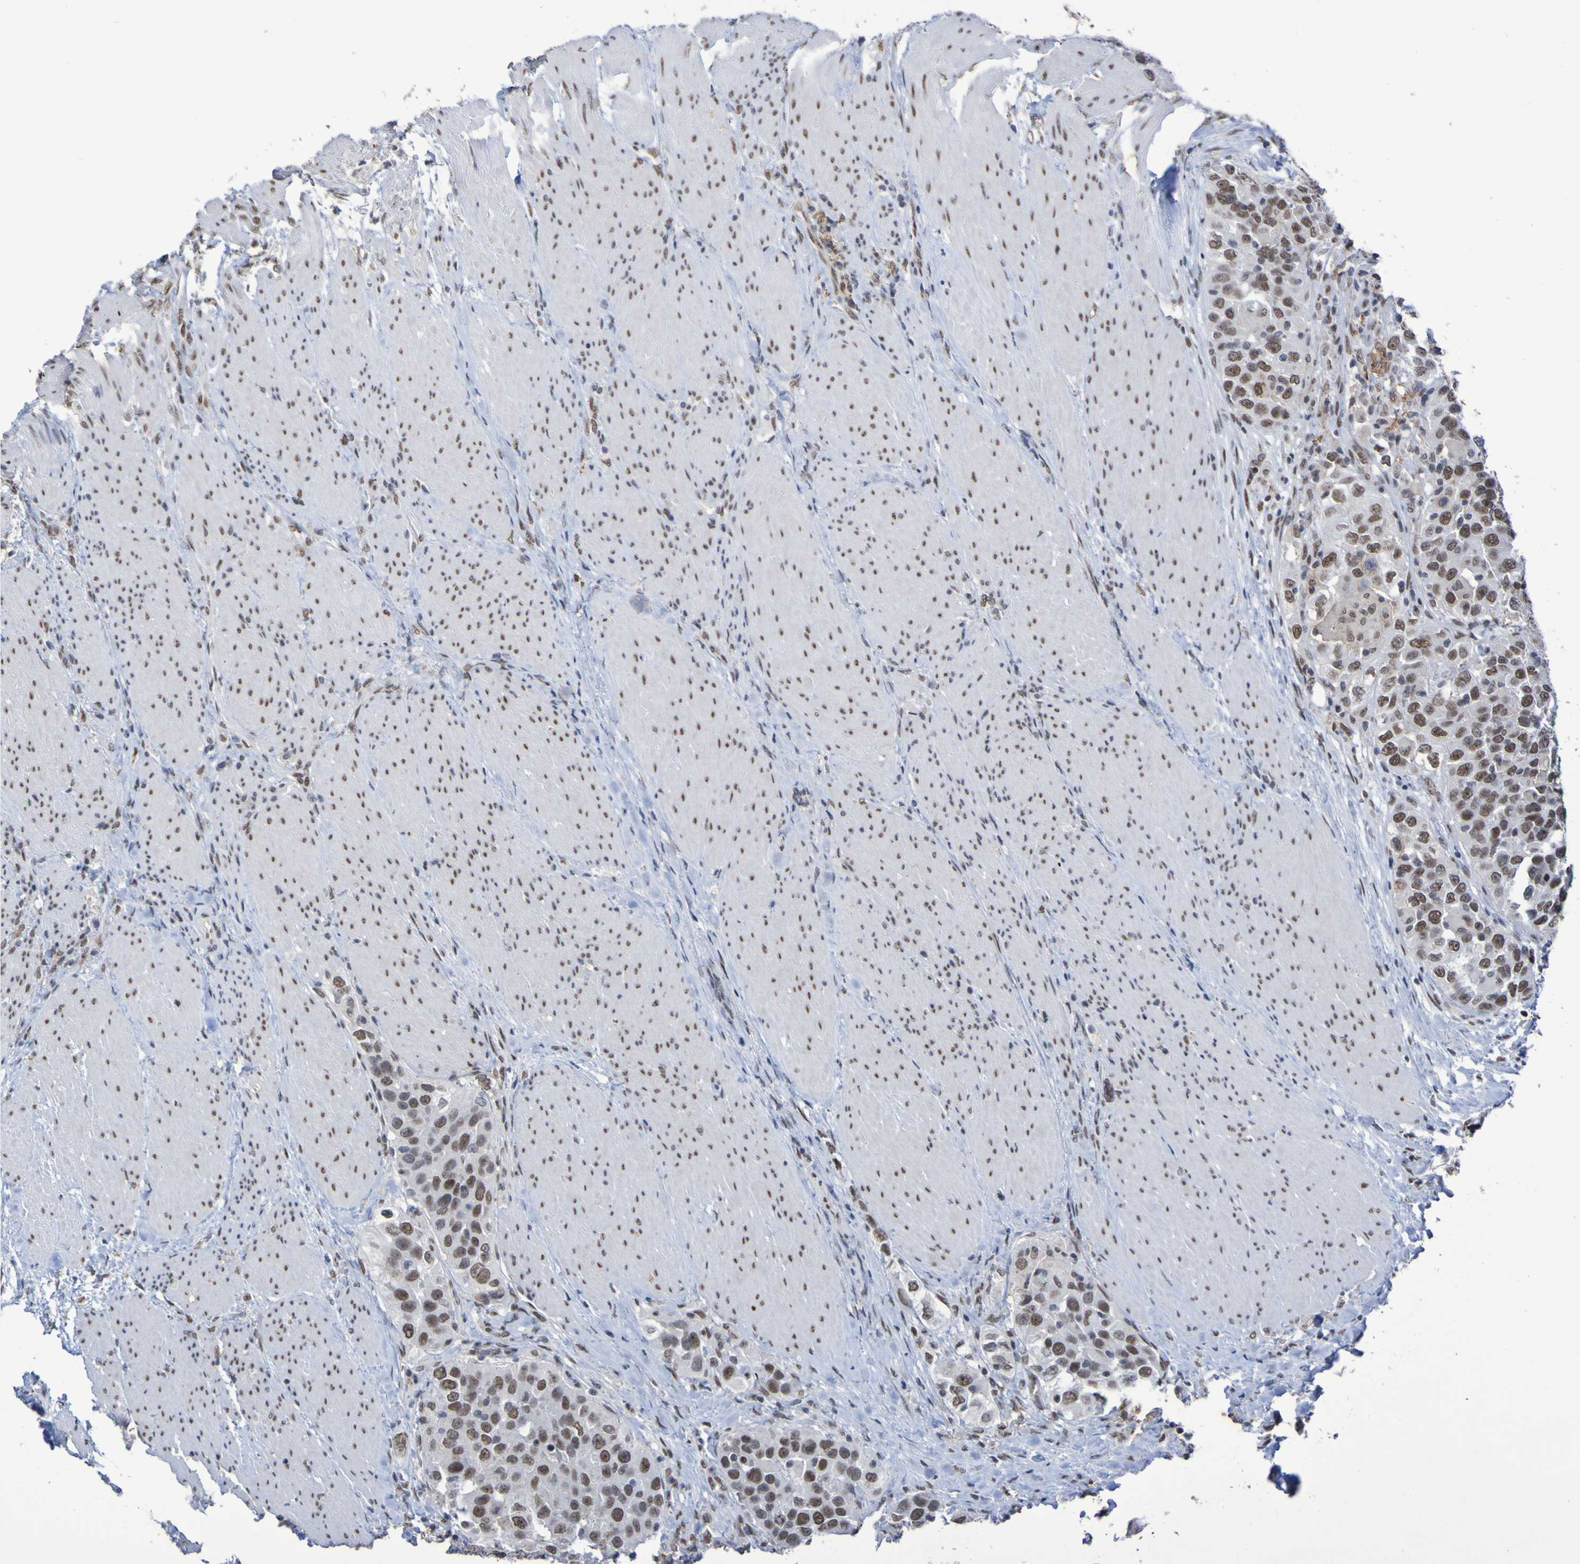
{"staining": {"intensity": "moderate", "quantity": ">75%", "location": "nuclear"}, "tissue": "urothelial cancer", "cell_type": "Tumor cells", "image_type": "cancer", "snomed": [{"axis": "morphology", "description": "Urothelial carcinoma, High grade"}, {"axis": "topography", "description": "Urinary bladder"}], "caption": "This is a micrograph of immunohistochemistry (IHC) staining of urothelial cancer, which shows moderate positivity in the nuclear of tumor cells.", "gene": "MRTFB", "patient": {"sex": "female", "age": 80}}